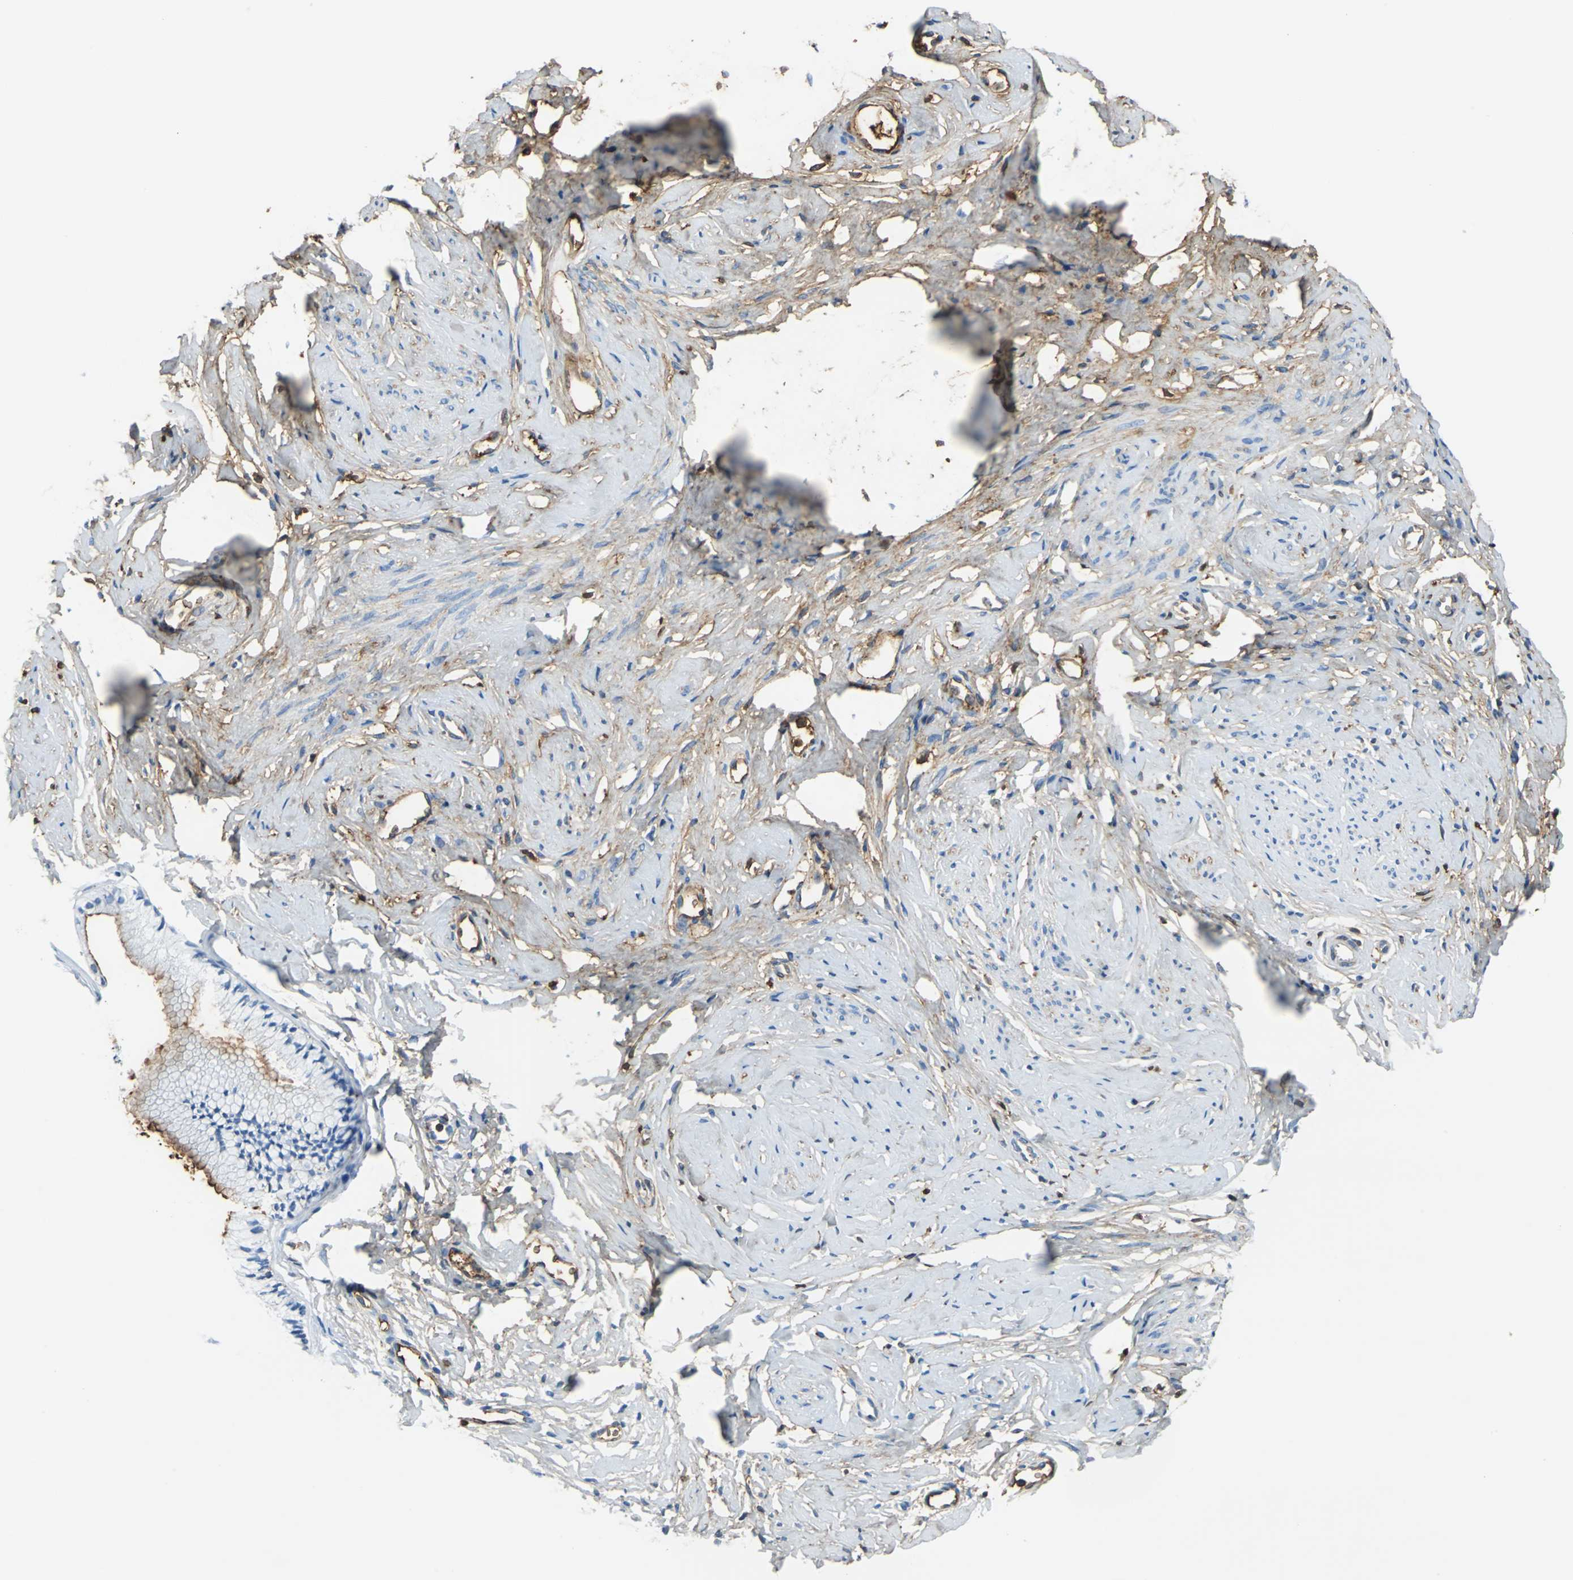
{"staining": {"intensity": "moderate", "quantity": "<25%", "location": "cytoplasmic/membranous"}, "tissue": "cervix", "cell_type": "Glandular cells", "image_type": "normal", "snomed": [{"axis": "morphology", "description": "Normal tissue, NOS"}, {"axis": "topography", "description": "Cervix"}], "caption": "Unremarkable cervix shows moderate cytoplasmic/membranous staining in approximately <25% of glandular cells, visualized by immunohistochemistry.", "gene": "ALB", "patient": {"sex": "female", "age": 46}}